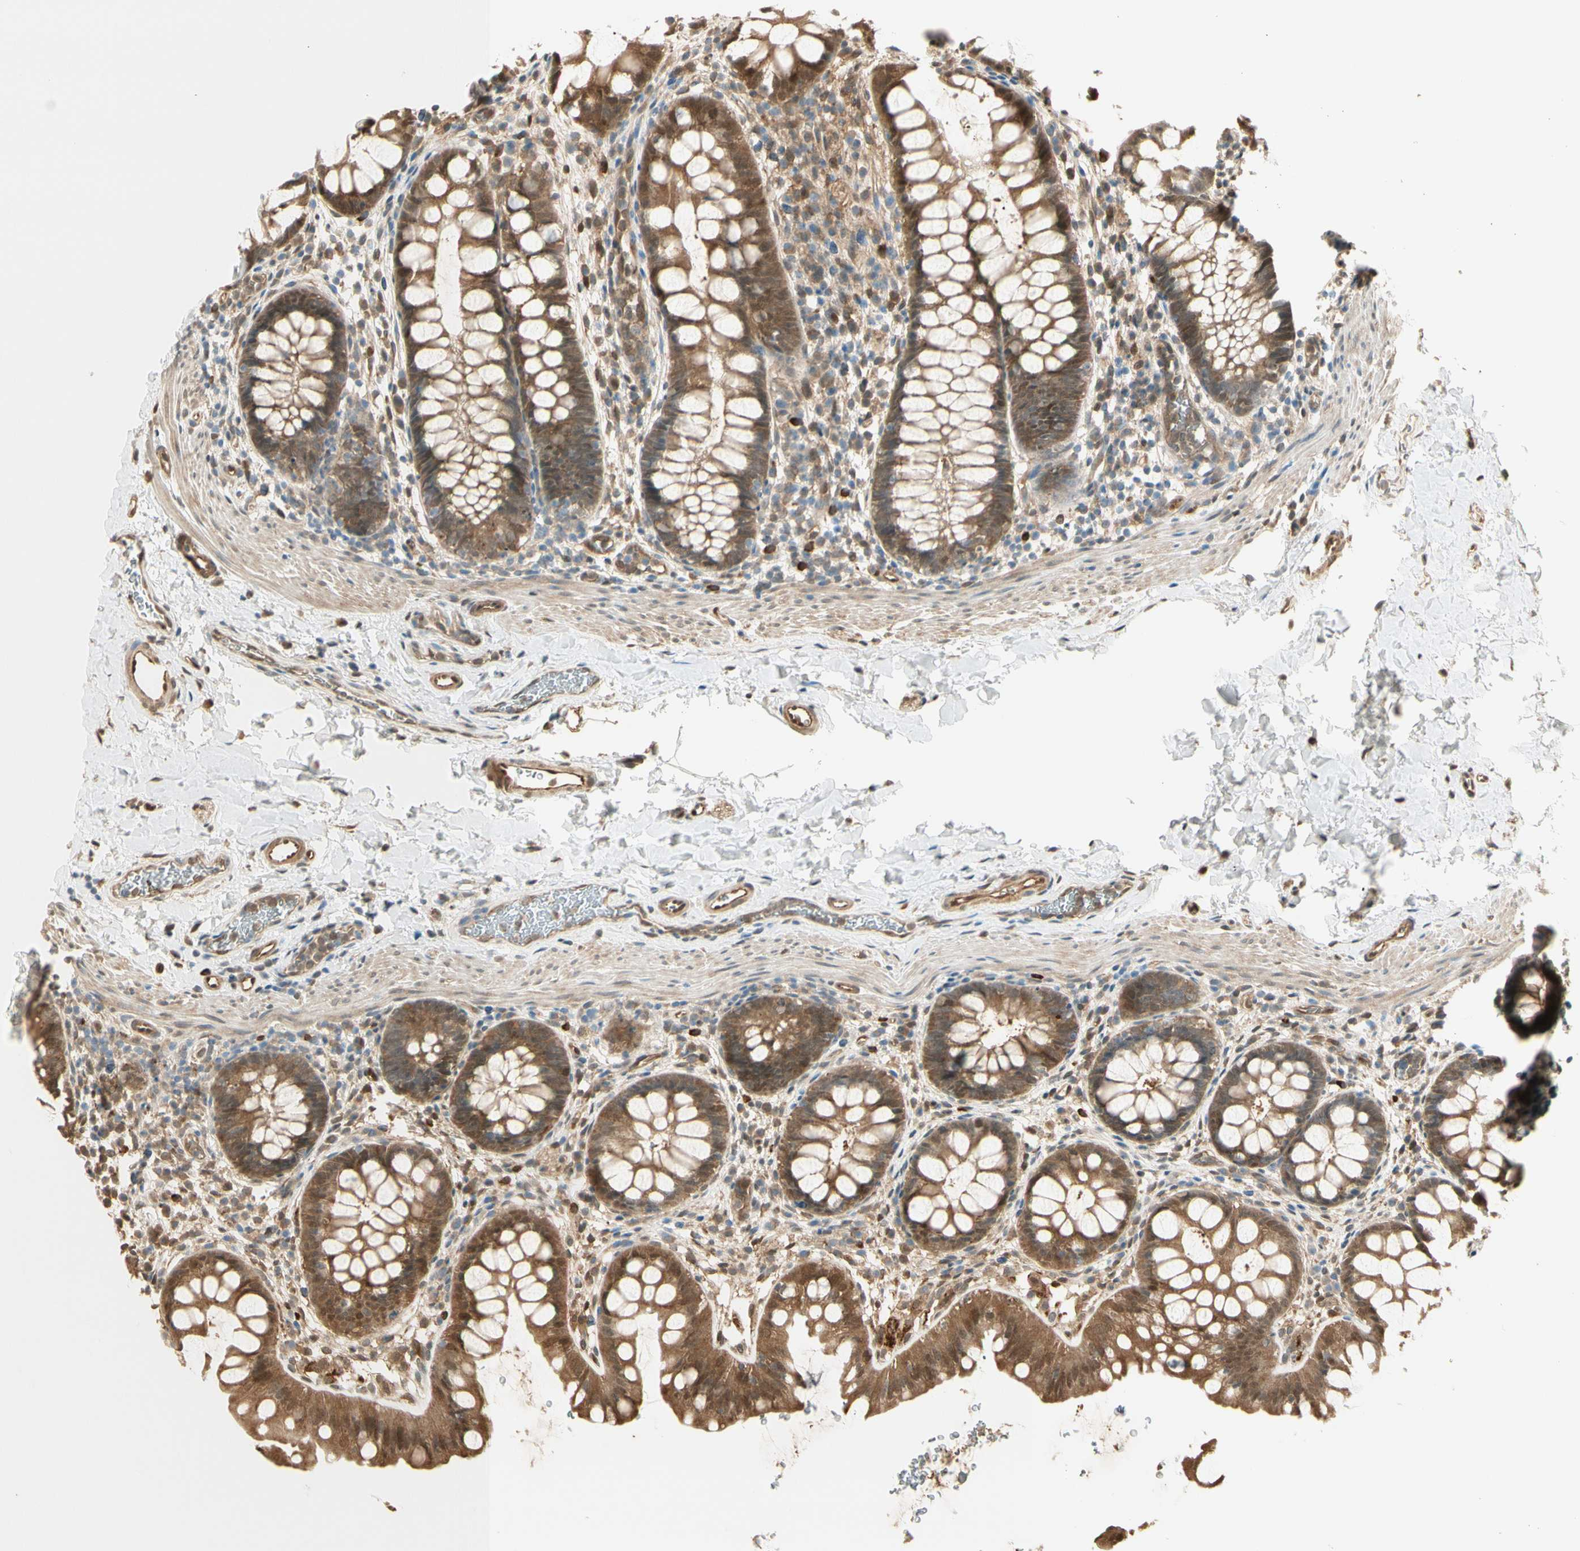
{"staining": {"intensity": "moderate", "quantity": ">75%", "location": "cytoplasmic/membranous,nuclear"}, "tissue": "rectum", "cell_type": "Glandular cells", "image_type": "normal", "snomed": [{"axis": "morphology", "description": "Normal tissue, NOS"}, {"axis": "topography", "description": "Rectum"}], "caption": "Immunohistochemistry (IHC) (DAB (3,3'-diaminobenzidine)) staining of benign rectum displays moderate cytoplasmic/membranous,nuclear protein positivity in about >75% of glandular cells.", "gene": "SERPINB6", "patient": {"sex": "female", "age": 24}}